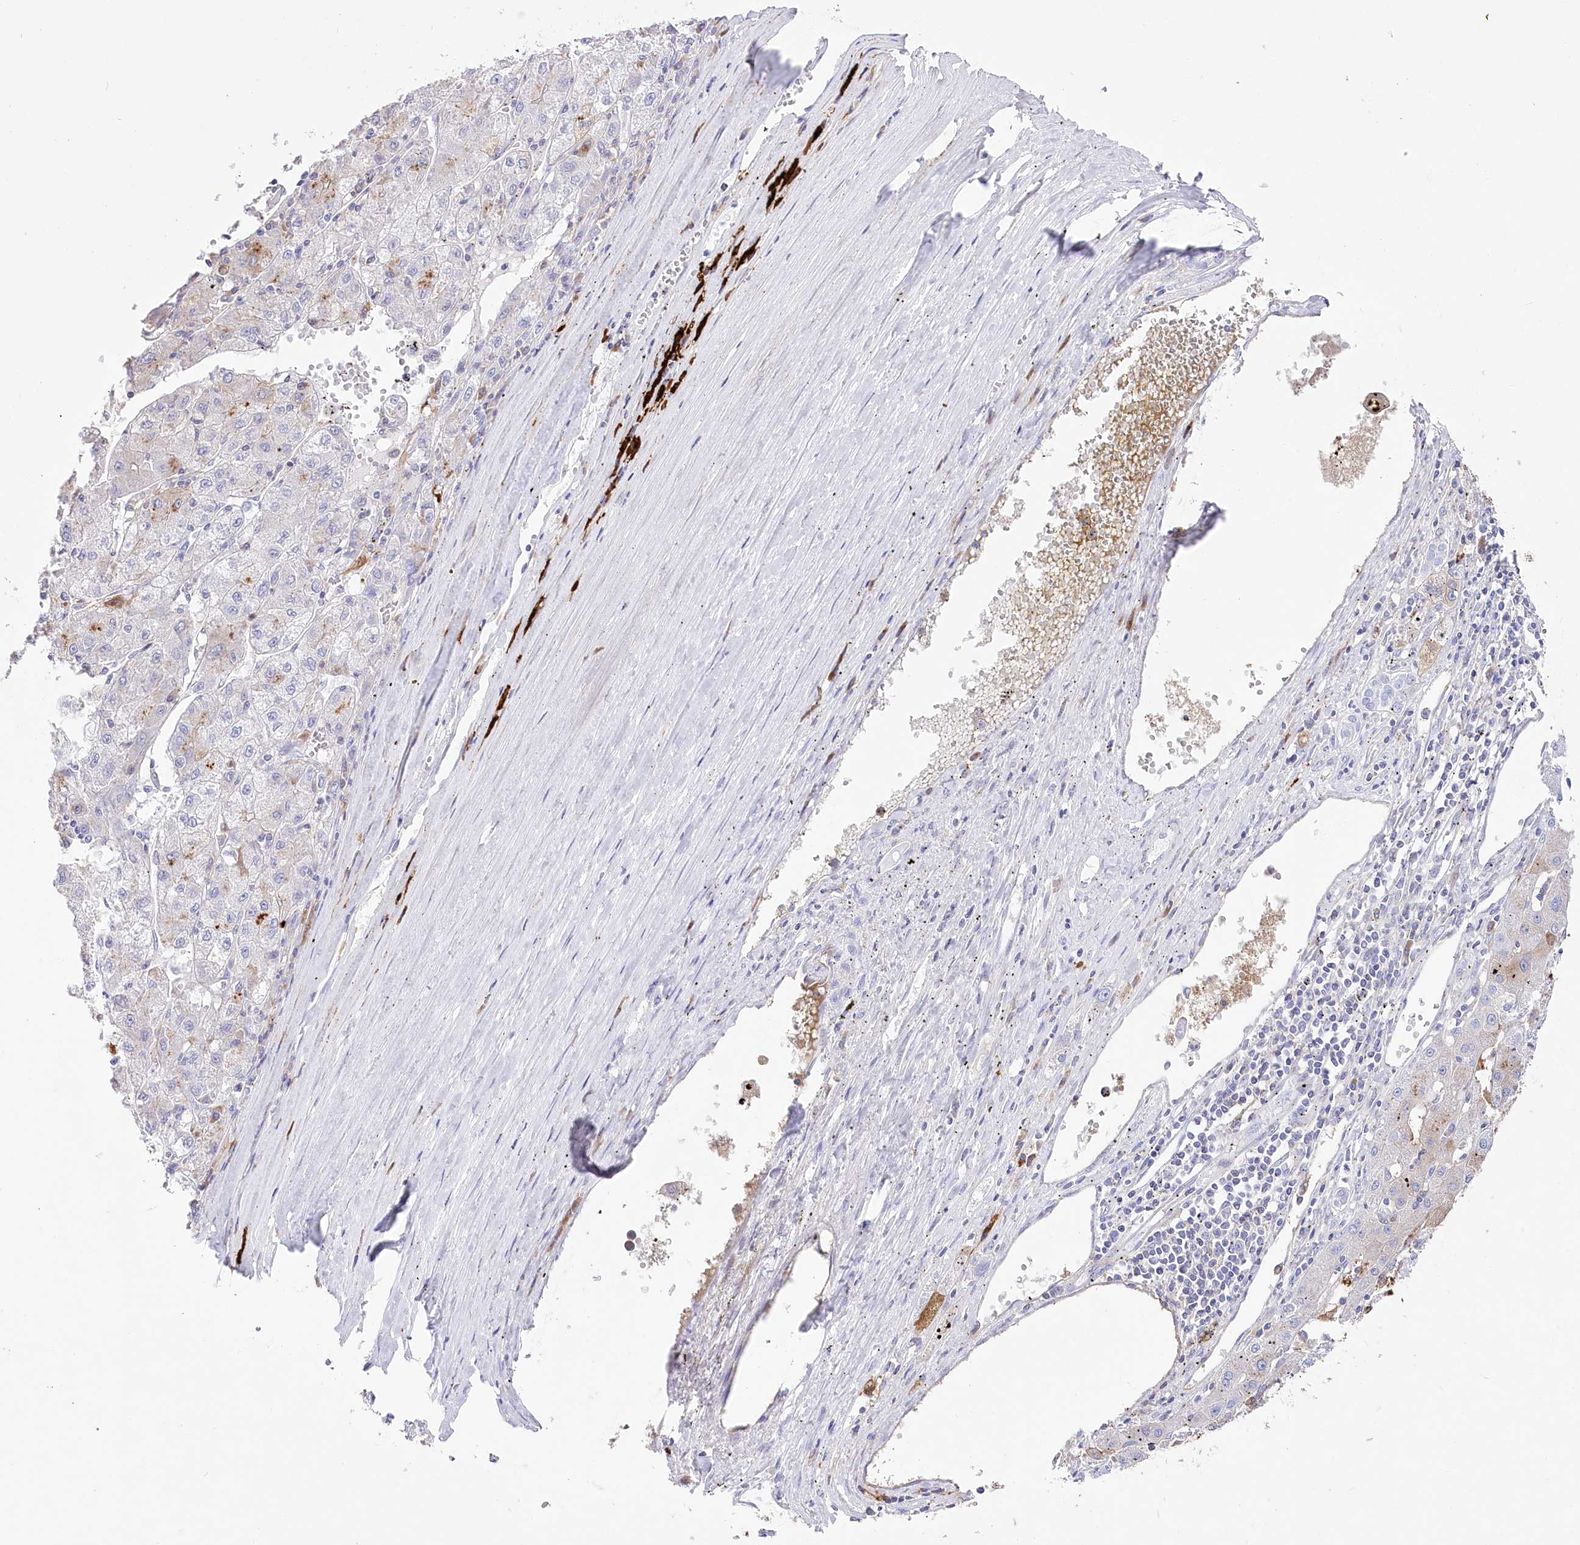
{"staining": {"intensity": "negative", "quantity": "none", "location": "none"}, "tissue": "liver cancer", "cell_type": "Tumor cells", "image_type": "cancer", "snomed": [{"axis": "morphology", "description": "Carcinoma, Hepatocellular, NOS"}, {"axis": "topography", "description": "Liver"}], "caption": "Protein analysis of liver hepatocellular carcinoma displays no significant positivity in tumor cells.", "gene": "DNAJC19", "patient": {"sex": "male", "age": 72}}